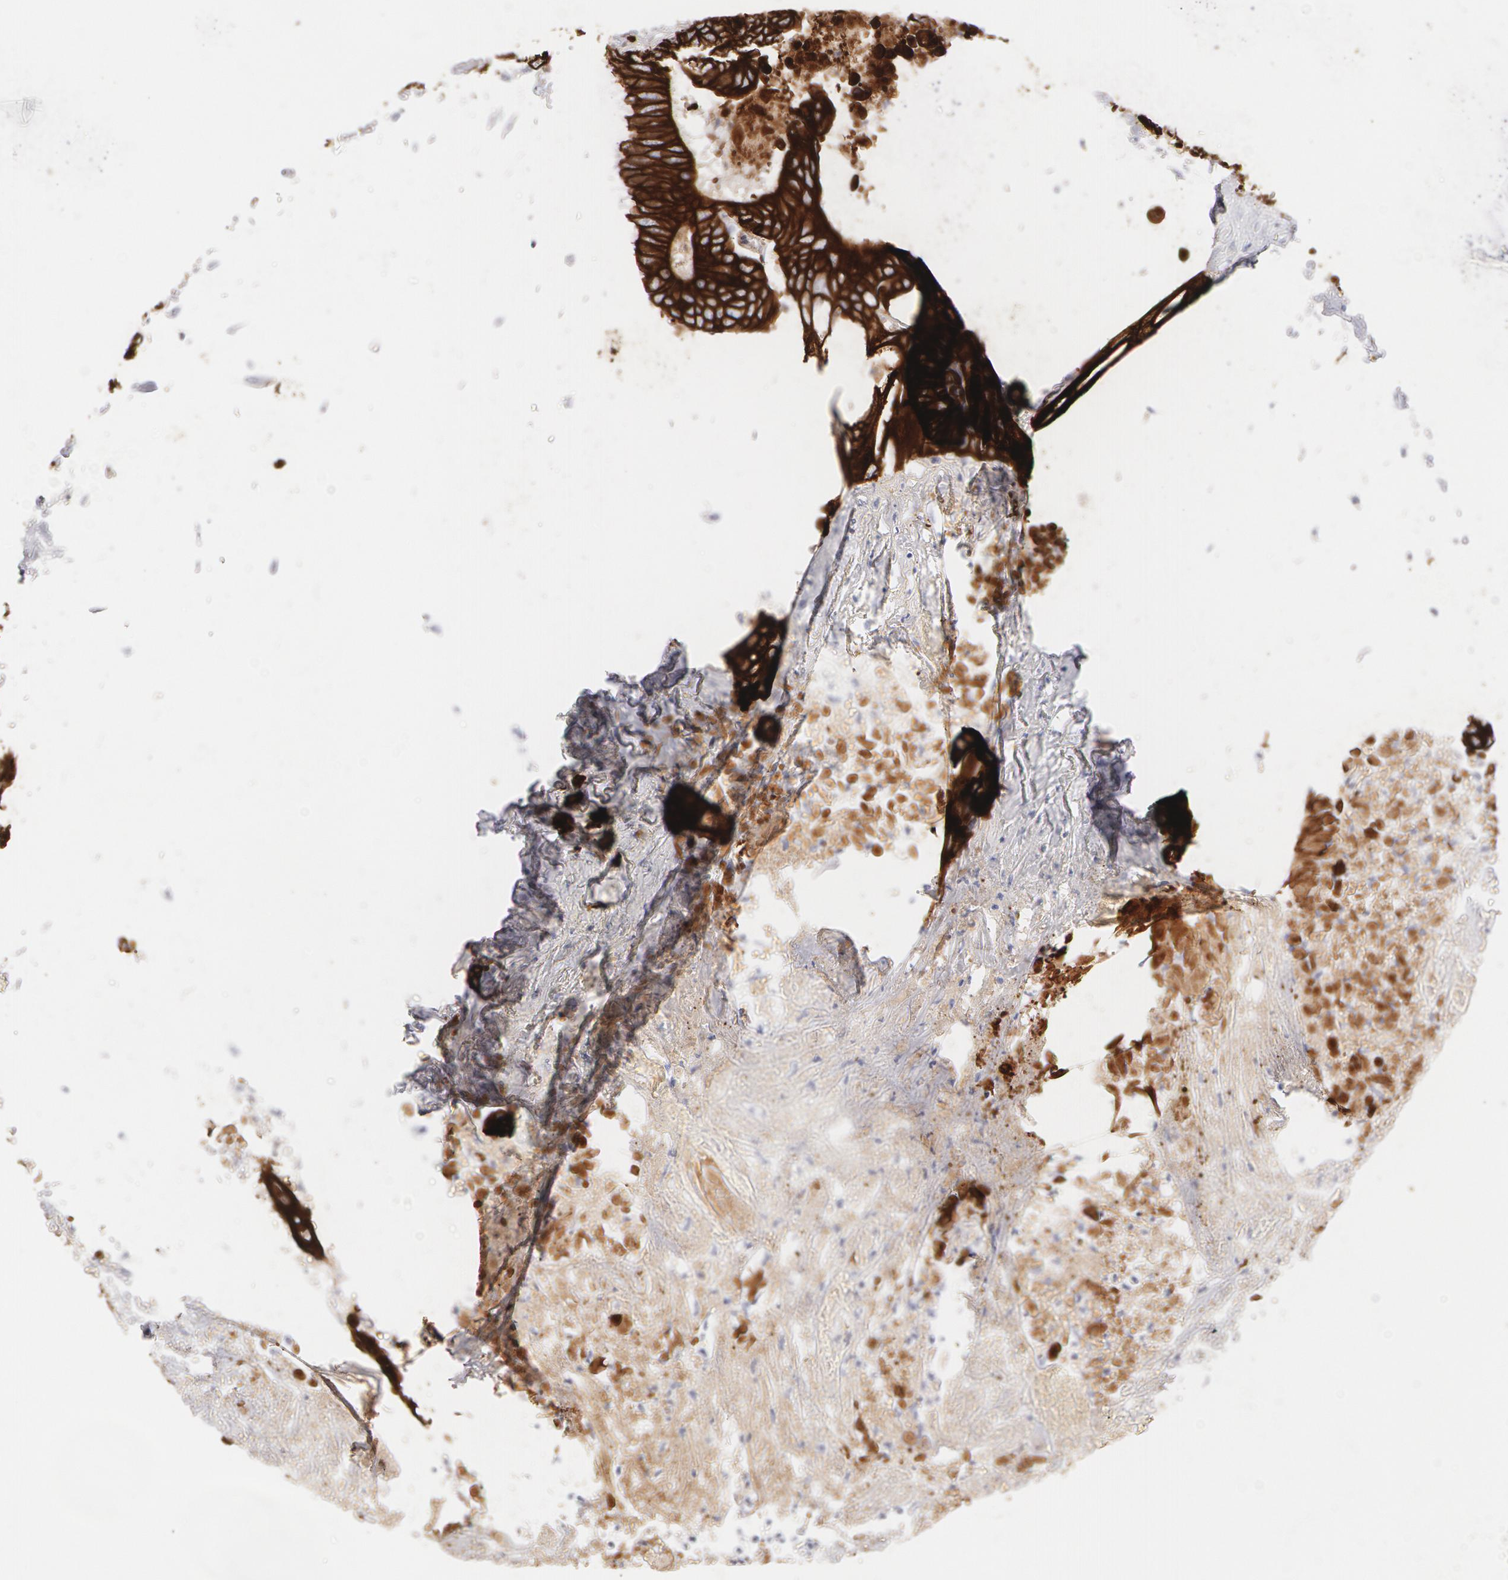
{"staining": {"intensity": "strong", "quantity": ">75%", "location": "cytoplasmic/membranous"}, "tissue": "colorectal cancer", "cell_type": "Tumor cells", "image_type": "cancer", "snomed": [{"axis": "morphology", "description": "Adenocarcinoma, NOS"}, {"axis": "topography", "description": "Rectum"}], "caption": "About >75% of tumor cells in colorectal cancer (adenocarcinoma) display strong cytoplasmic/membranous protein positivity as visualized by brown immunohistochemical staining.", "gene": "KRT8", "patient": {"sex": "male", "age": 55}}